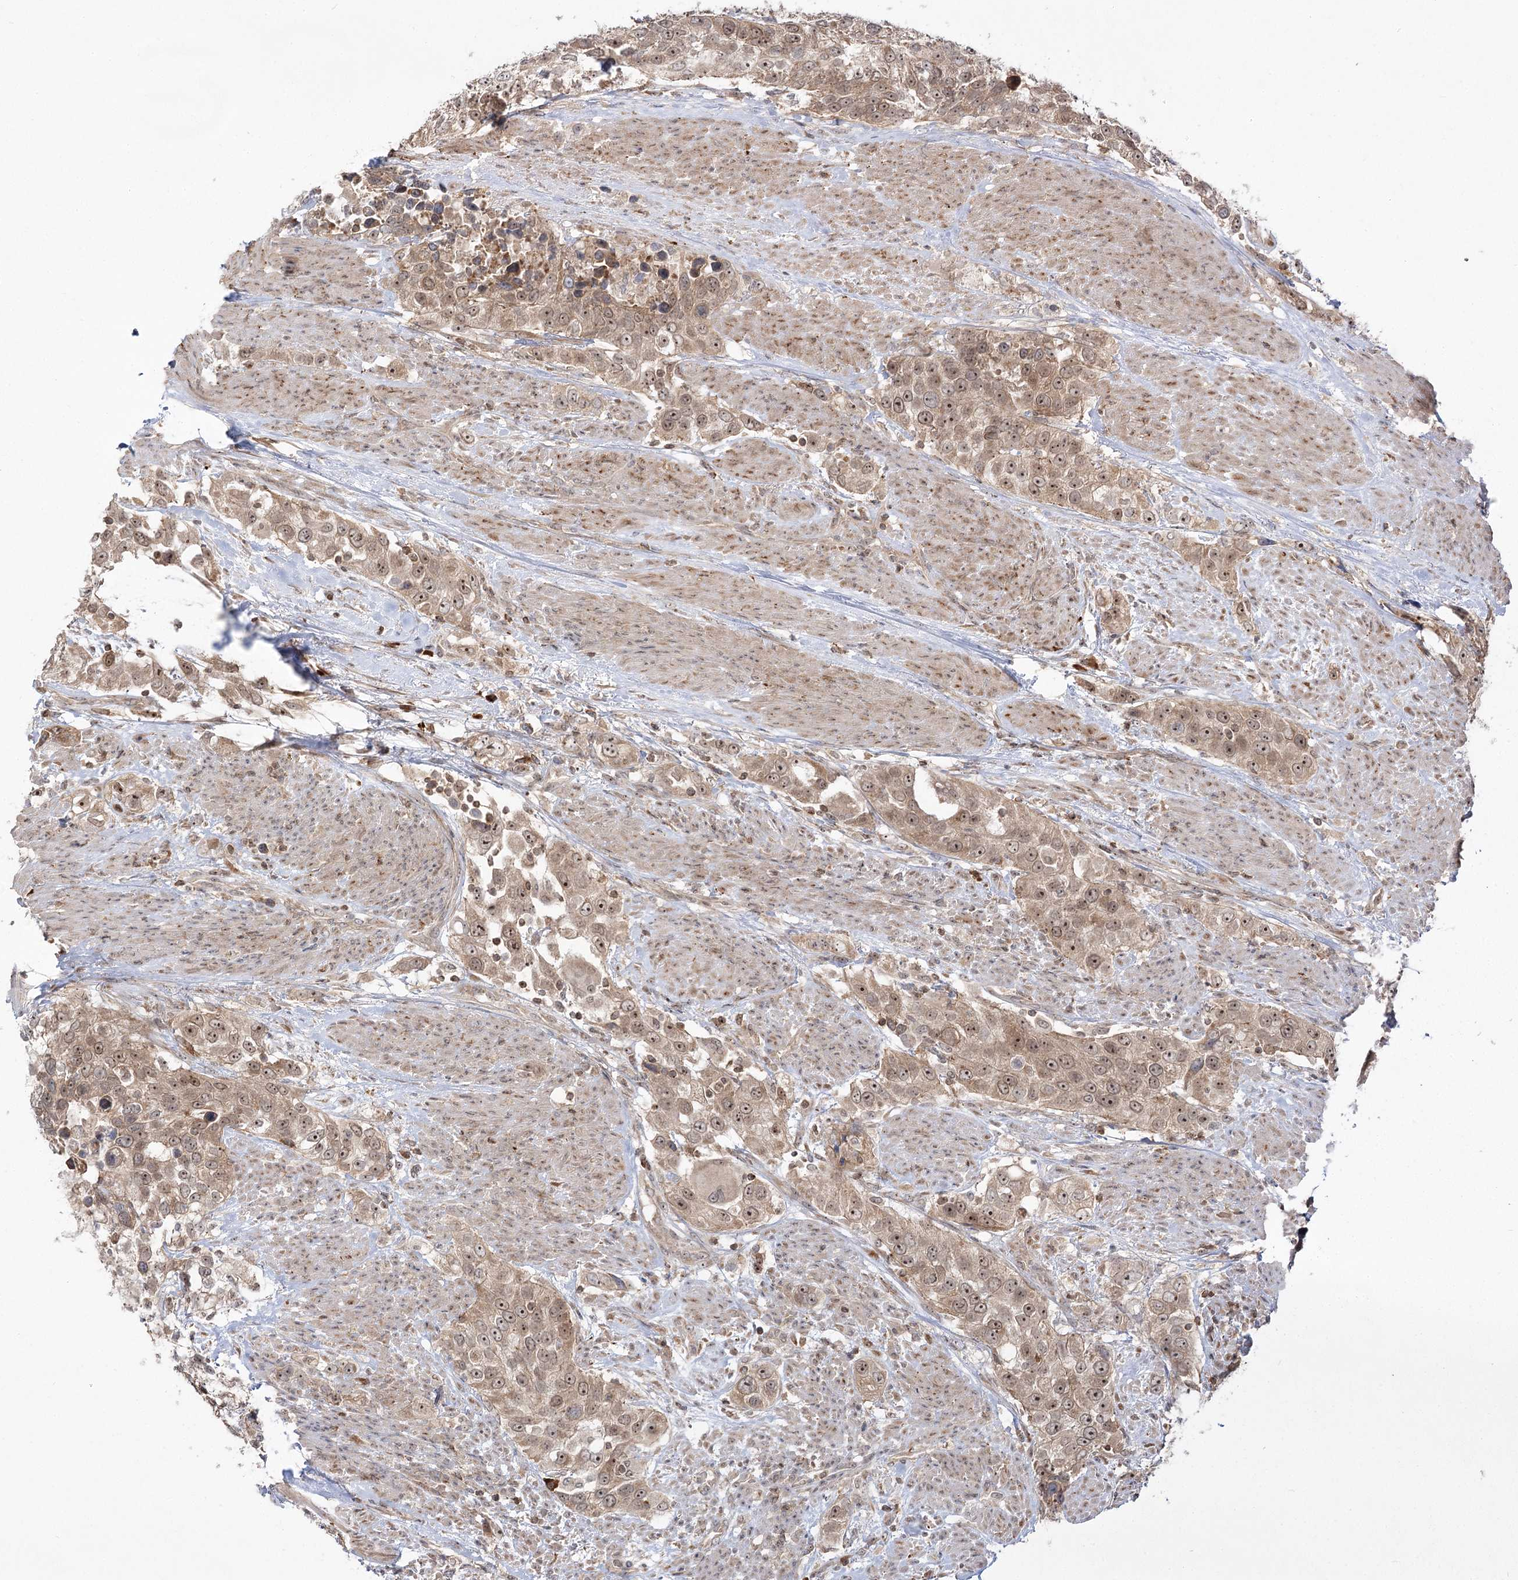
{"staining": {"intensity": "moderate", "quantity": ">75%", "location": "cytoplasmic/membranous,nuclear"}, "tissue": "urothelial cancer", "cell_type": "Tumor cells", "image_type": "cancer", "snomed": [{"axis": "morphology", "description": "Urothelial carcinoma, High grade"}, {"axis": "topography", "description": "Urinary bladder"}], "caption": "Urothelial cancer stained with a protein marker displays moderate staining in tumor cells.", "gene": "SYTL1", "patient": {"sex": "female", "age": 80}}